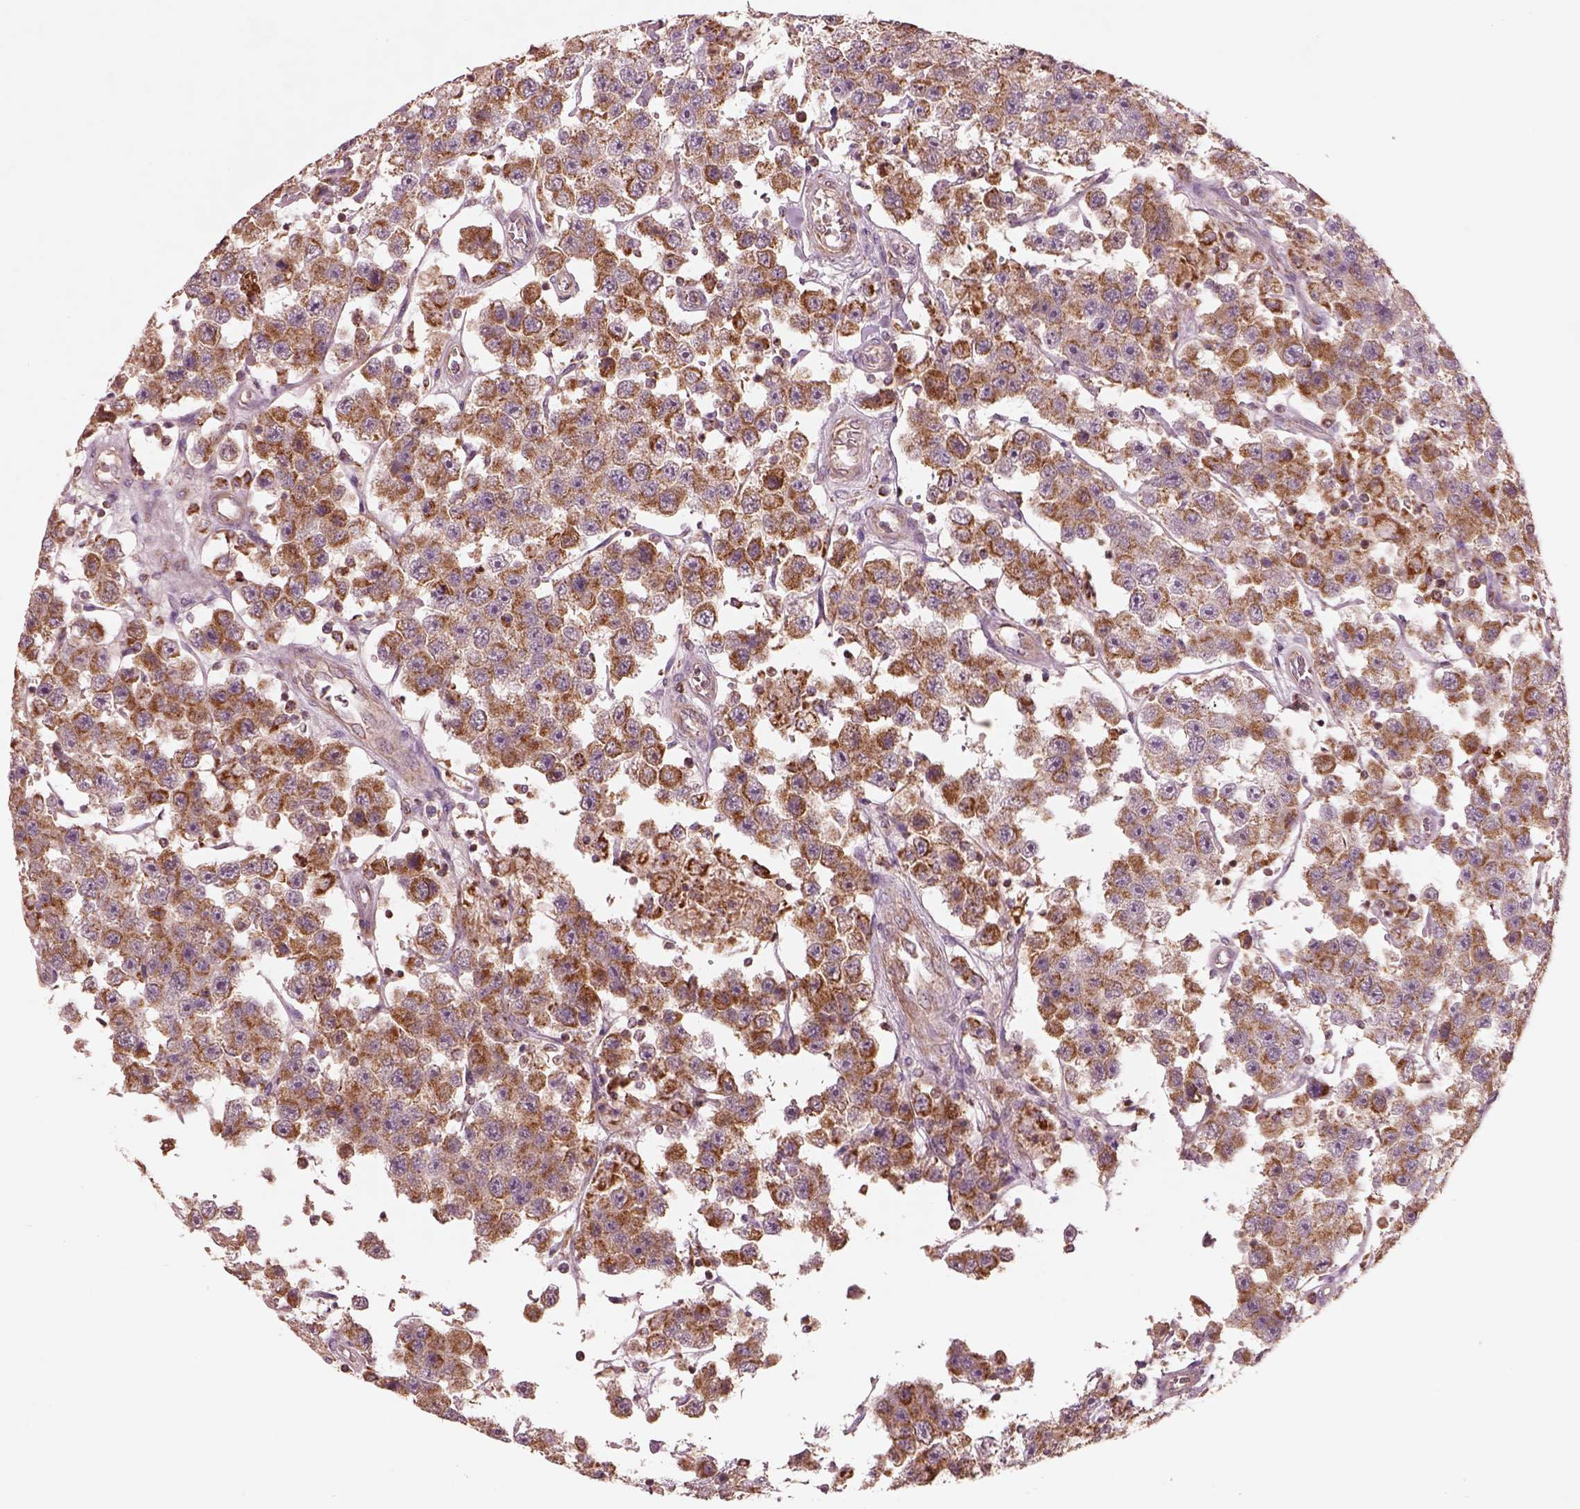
{"staining": {"intensity": "moderate", "quantity": ">75%", "location": "cytoplasmic/membranous"}, "tissue": "testis cancer", "cell_type": "Tumor cells", "image_type": "cancer", "snomed": [{"axis": "morphology", "description": "Seminoma, NOS"}, {"axis": "topography", "description": "Testis"}], "caption": "Immunohistochemical staining of human seminoma (testis) shows medium levels of moderate cytoplasmic/membranous expression in about >75% of tumor cells. The staining was performed using DAB (3,3'-diaminobenzidine) to visualize the protein expression in brown, while the nuclei were stained in blue with hematoxylin (Magnification: 20x).", "gene": "SLC25A5", "patient": {"sex": "male", "age": 45}}